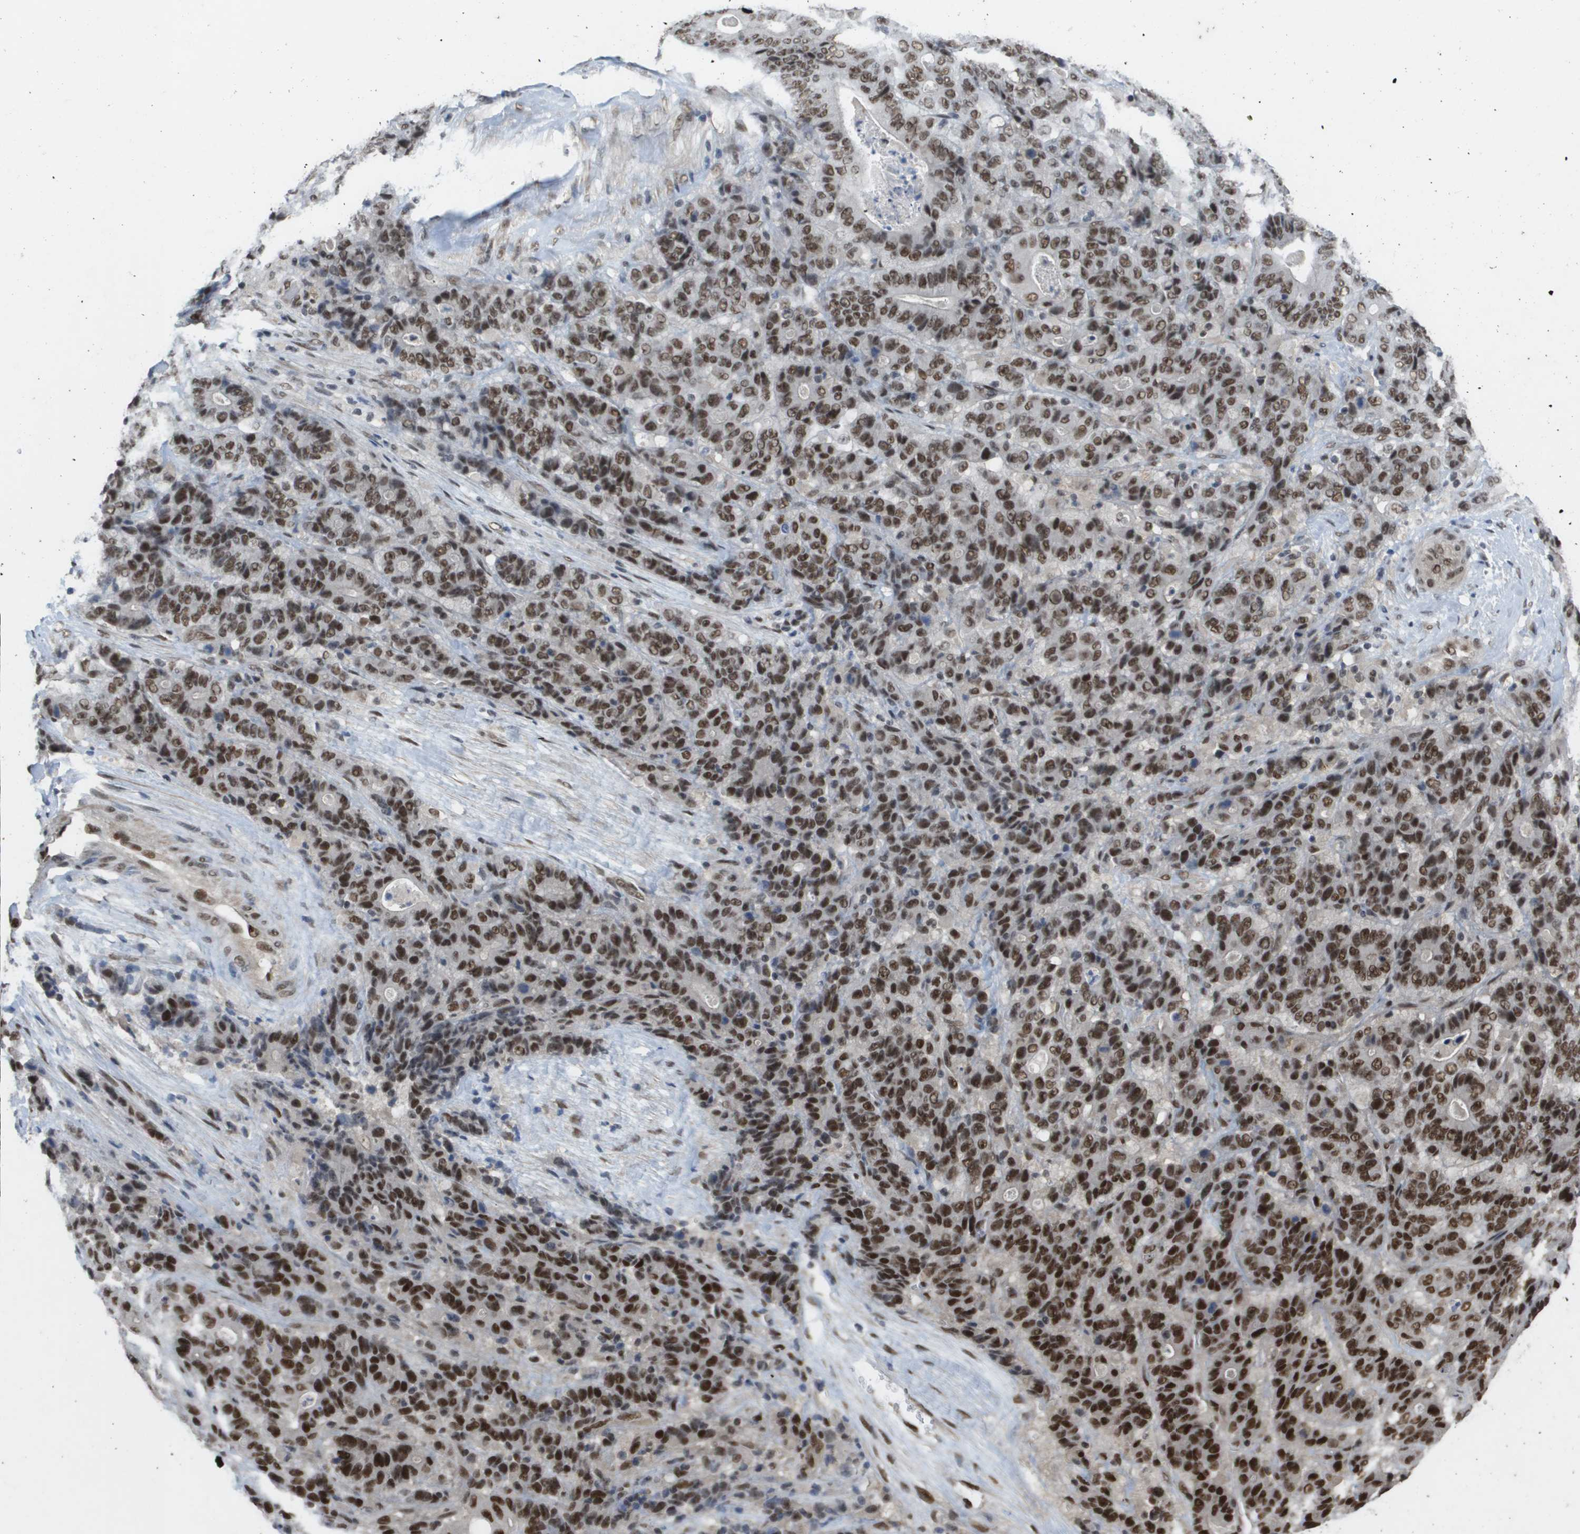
{"staining": {"intensity": "strong", "quantity": ">75%", "location": "nuclear"}, "tissue": "stomach cancer", "cell_type": "Tumor cells", "image_type": "cancer", "snomed": [{"axis": "morphology", "description": "Adenocarcinoma, NOS"}, {"axis": "topography", "description": "Stomach"}], "caption": "This is an image of immunohistochemistry (IHC) staining of adenocarcinoma (stomach), which shows strong expression in the nuclear of tumor cells.", "gene": "CDT1", "patient": {"sex": "female", "age": 73}}